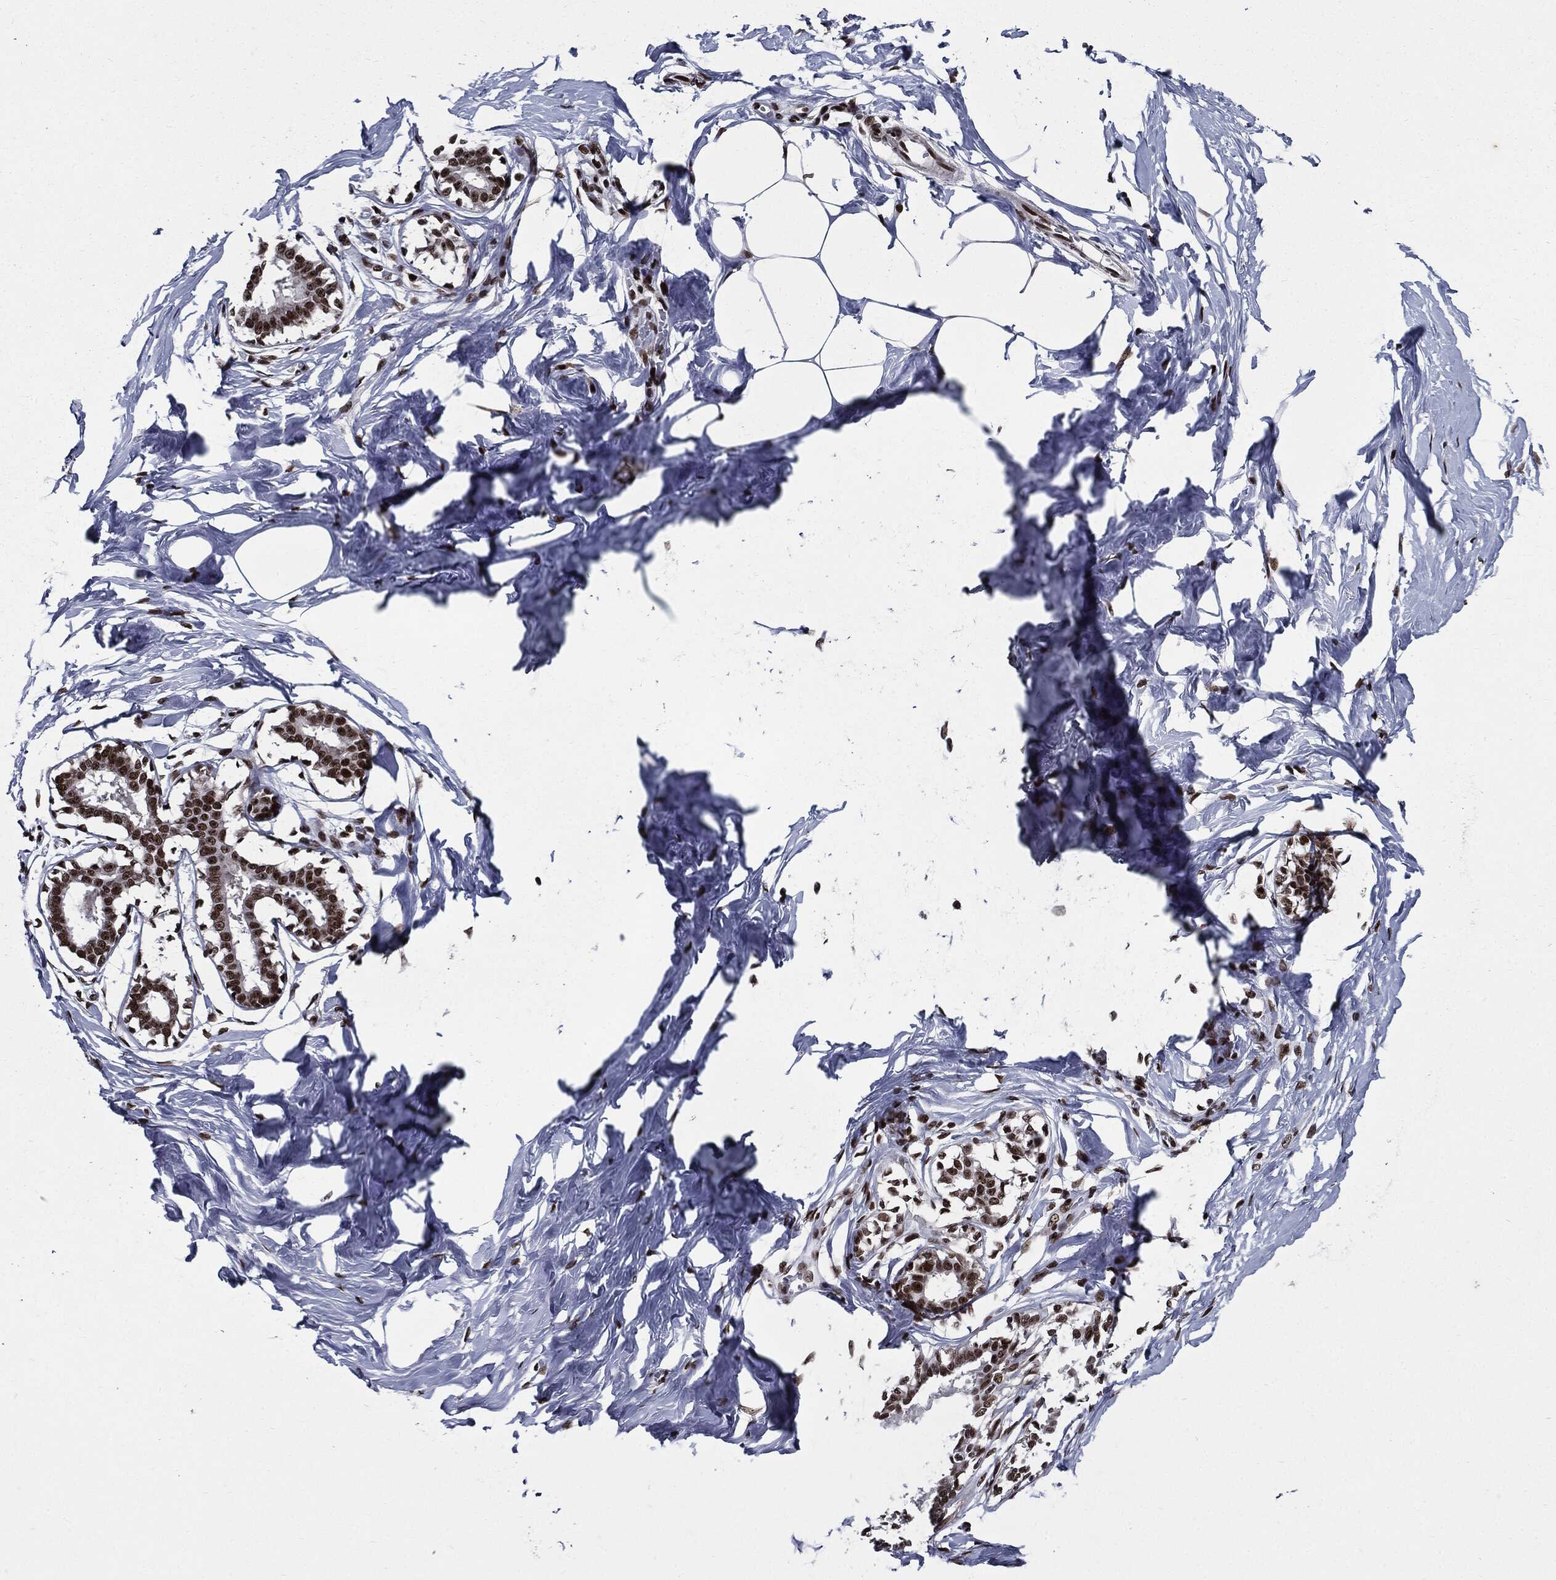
{"staining": {"intensity": "negative", "quantity": "none", "location": "none"}, "tissue": "breast", "cell_type": "Adipocytes", "image_type": "normal", "snomed": [{"axis": "morphology", "description": "Normal tissue, NOS"}, {"axis": "morphology", "description": "Lobular carcinoma, in situ"}, {"axis": "topography", "description": "Breast"}], "caption": "Immunohistochemistry of normal human breast demonstrates no positivity in adipocytes. Nuclei are stained in blue.", "gene": "ZFP91", "patient": {"sex": "female", "age": 35}}